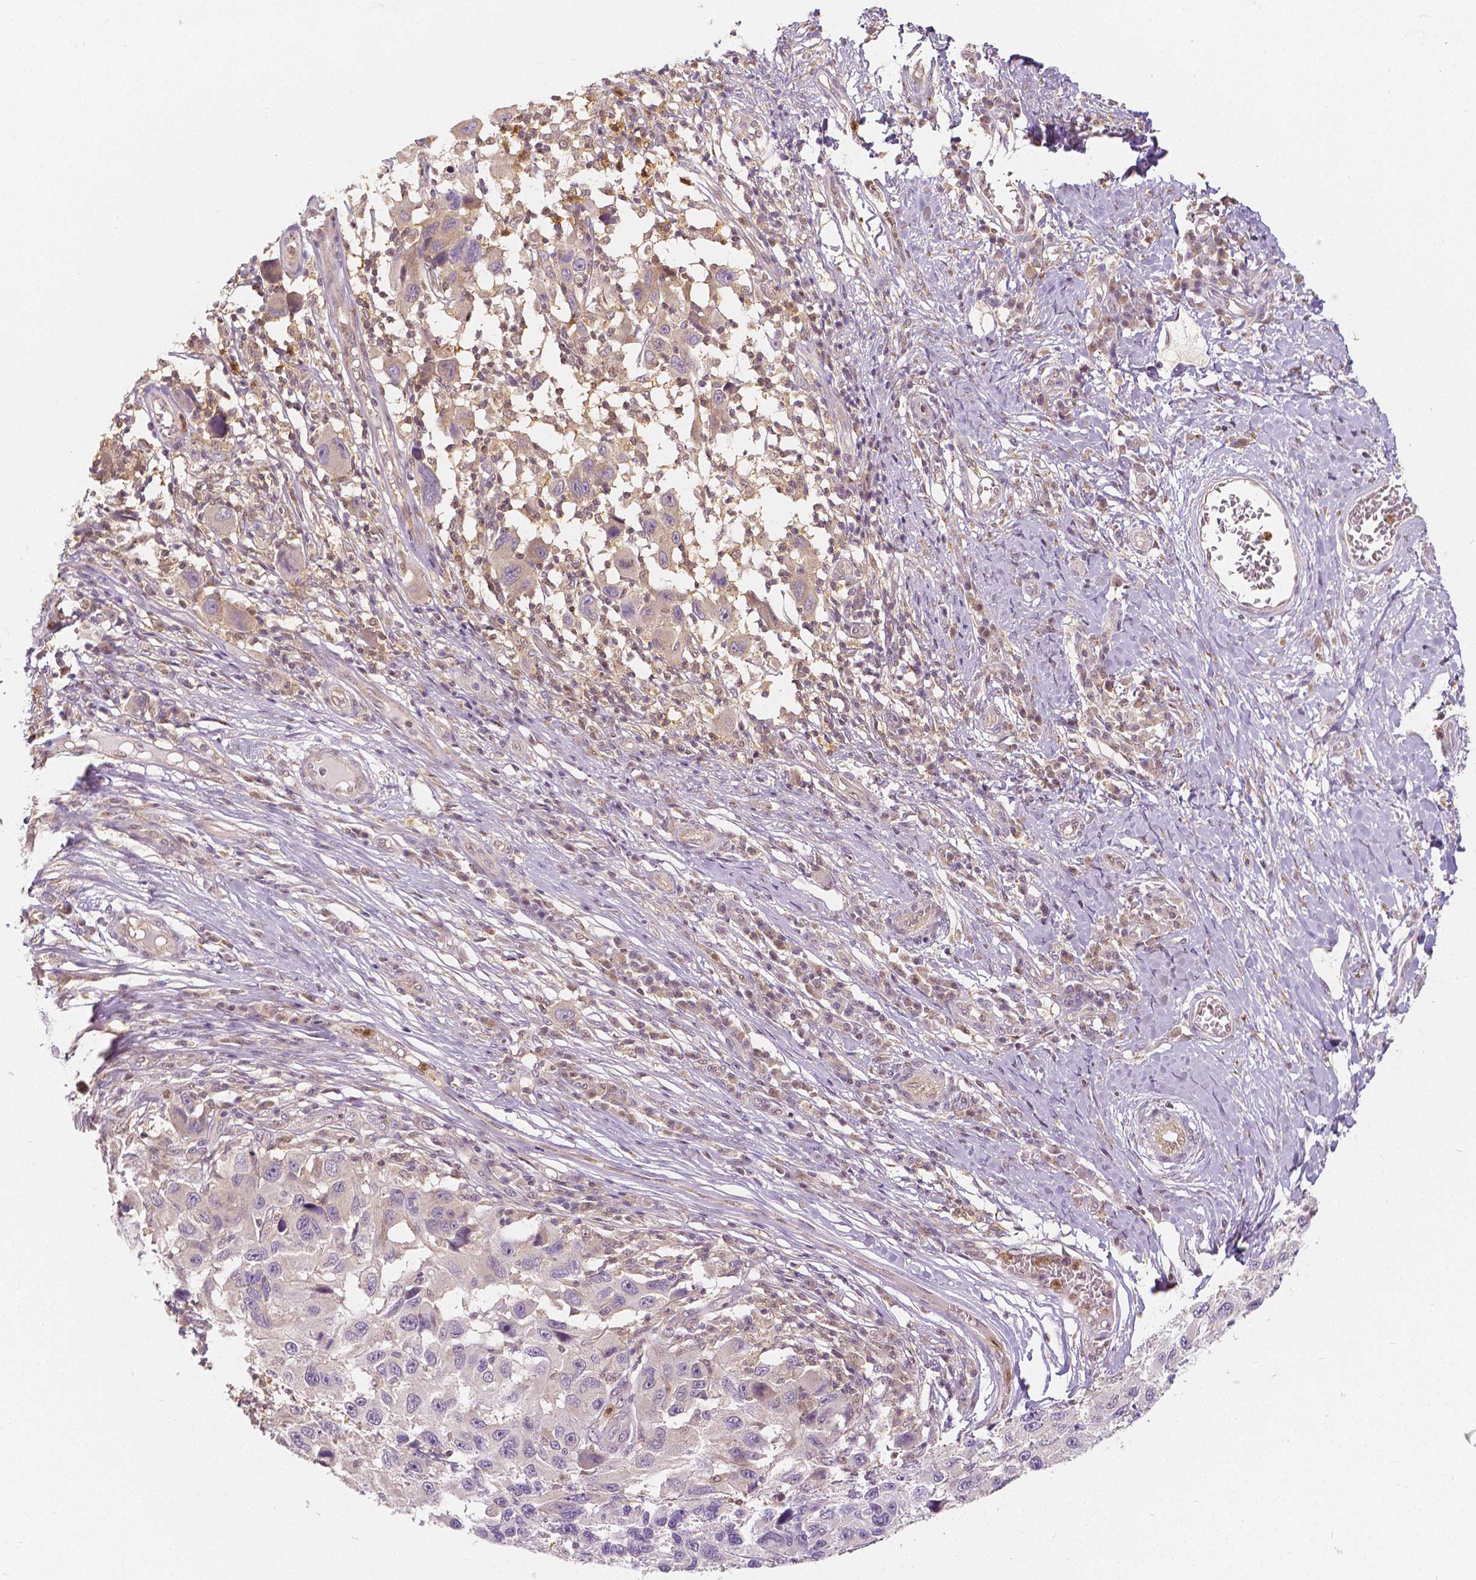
{"staining": {"intensity": "negative", "quantity": "none", "location": "none"}, "tissue": "melanoma", "cell_type": "Tumor cells", "image_type": "cancer", "snomed": [{"axis": "morphology", "description": "Malignant melanoma, NOS"}, {"axis": "topography", "description": "Skin"}], "caption": "Immunohistochemistry histopathology image of neoplastic tissue: human melanoma stained with DAB (3,3'-diaminobenzidine) reveals no significant protein positivity in tumor cells.", "gene": "NAPRT", "patient": {"sex": "male", "age": 53}}